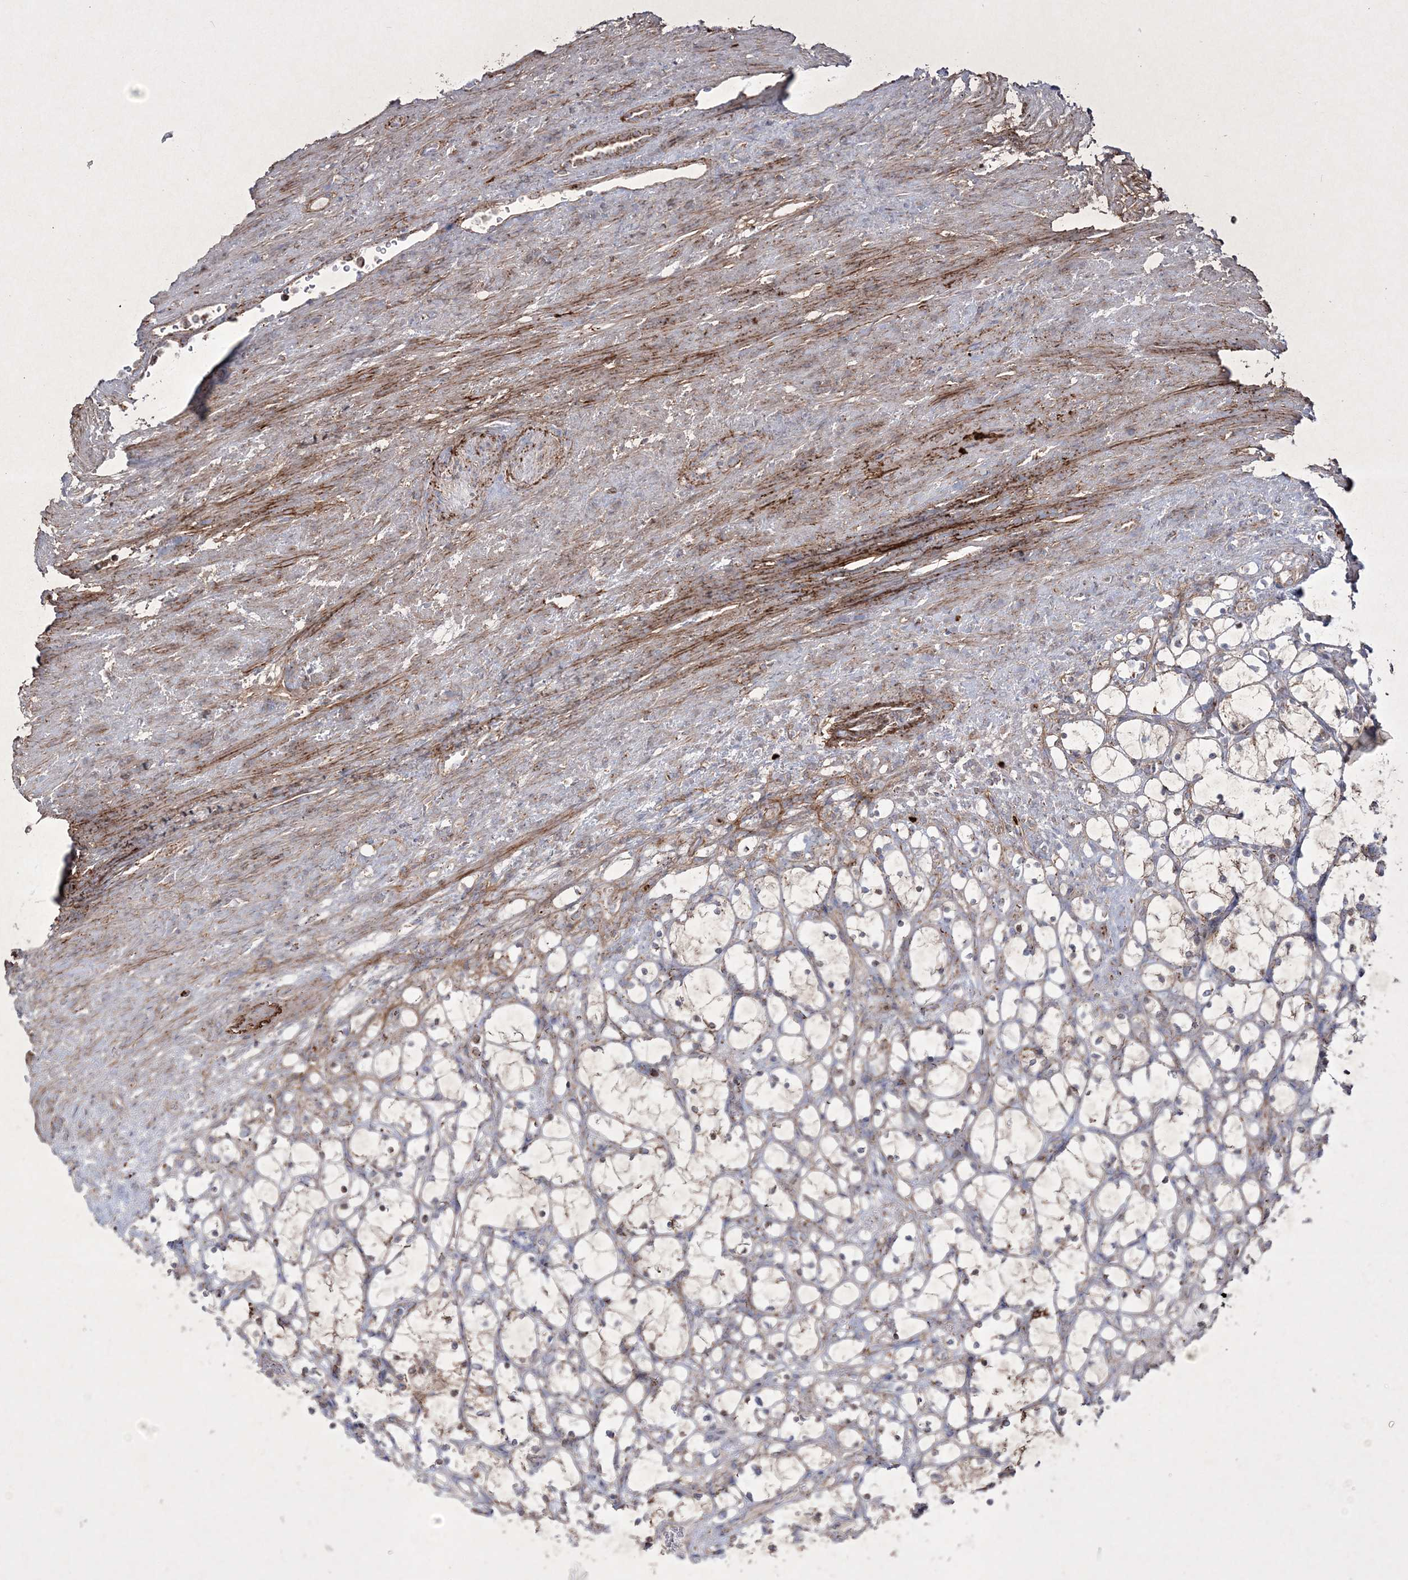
{"staining": {"intensity": "weak", "quantity": "<25%", "location": "cytoplasmic/membranous"}, "tissue": "renal cancer", "cell_type": "Tumor cells", "image_type": "cancer", "snomed": [{"axis": "morphology", "description": "Adenocarcinoma, NOS"}, {"axis": "topography", "description": "Kidney"}], "caption": "A high-resolution histopathology image shows immunohistochemistry (IHC) staining of renal cancer, which exhibits no significant expression in tumor cells.", "gene": "RICTOR", "patient": {"sex": "female", "age": 69}}